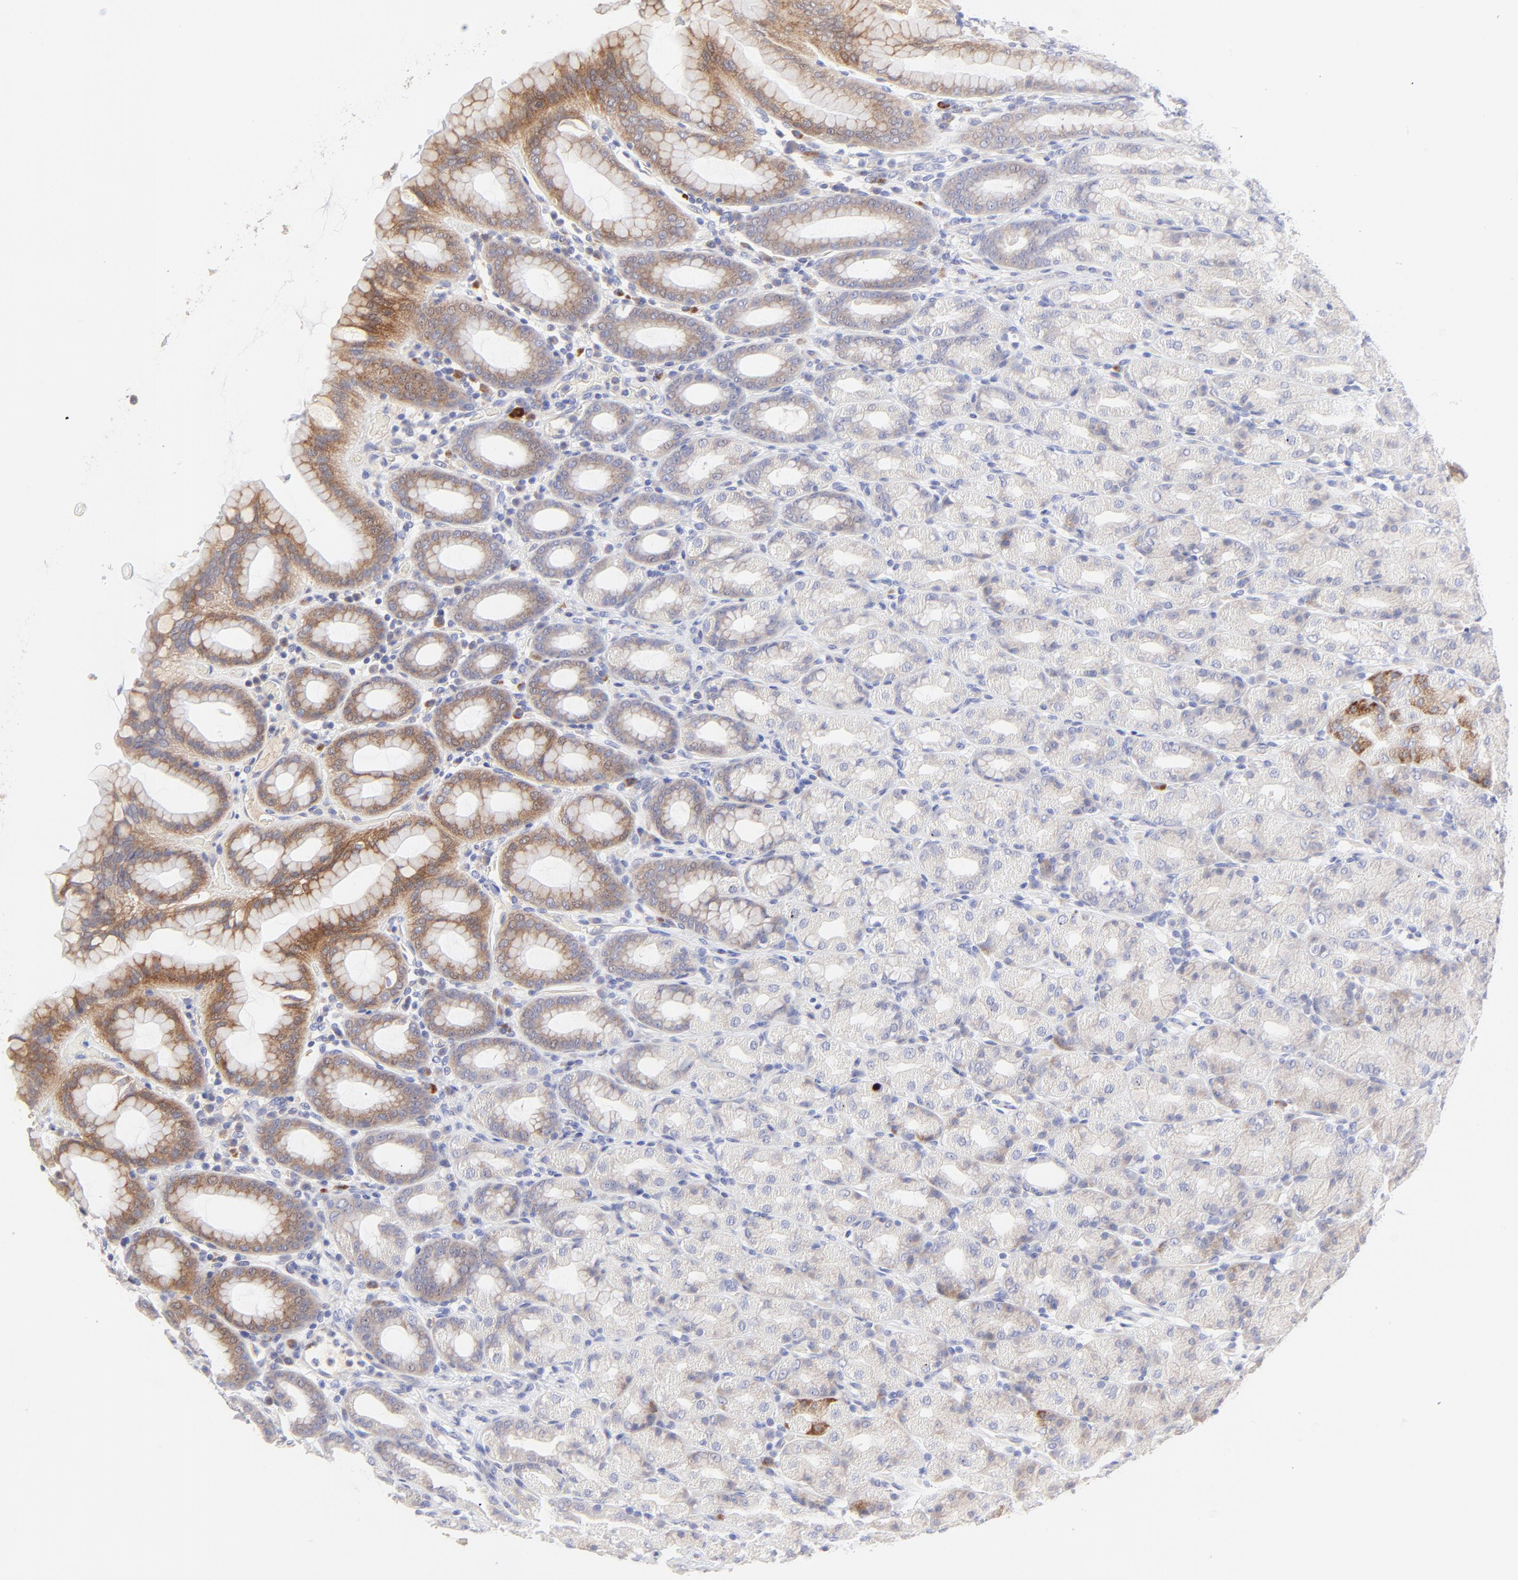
{"staining": {"intensity": "strong", "quantity": "25%-75%", "location": "cytoplasmic/membranous"}, "tissue": "stomach", "cell_type": "Glandular cells", "image_type": "normal", "snomed": [{"axis": "morphology", "description": "Normal tissue, NOS"}, {"axis": "topography", "description": "Stomach, upper"}], "caption": "A photomicrograph of stomach stained for a protein displays strong cytoplasmic/membranous brown staining in glandular cells. (Stains: DAB in brown, nuclei in blue, Microscopy: brightfield microscopy at high magnification).", "gene": "LHFPL1", "patient": {"sex": "male", "age": 68}}